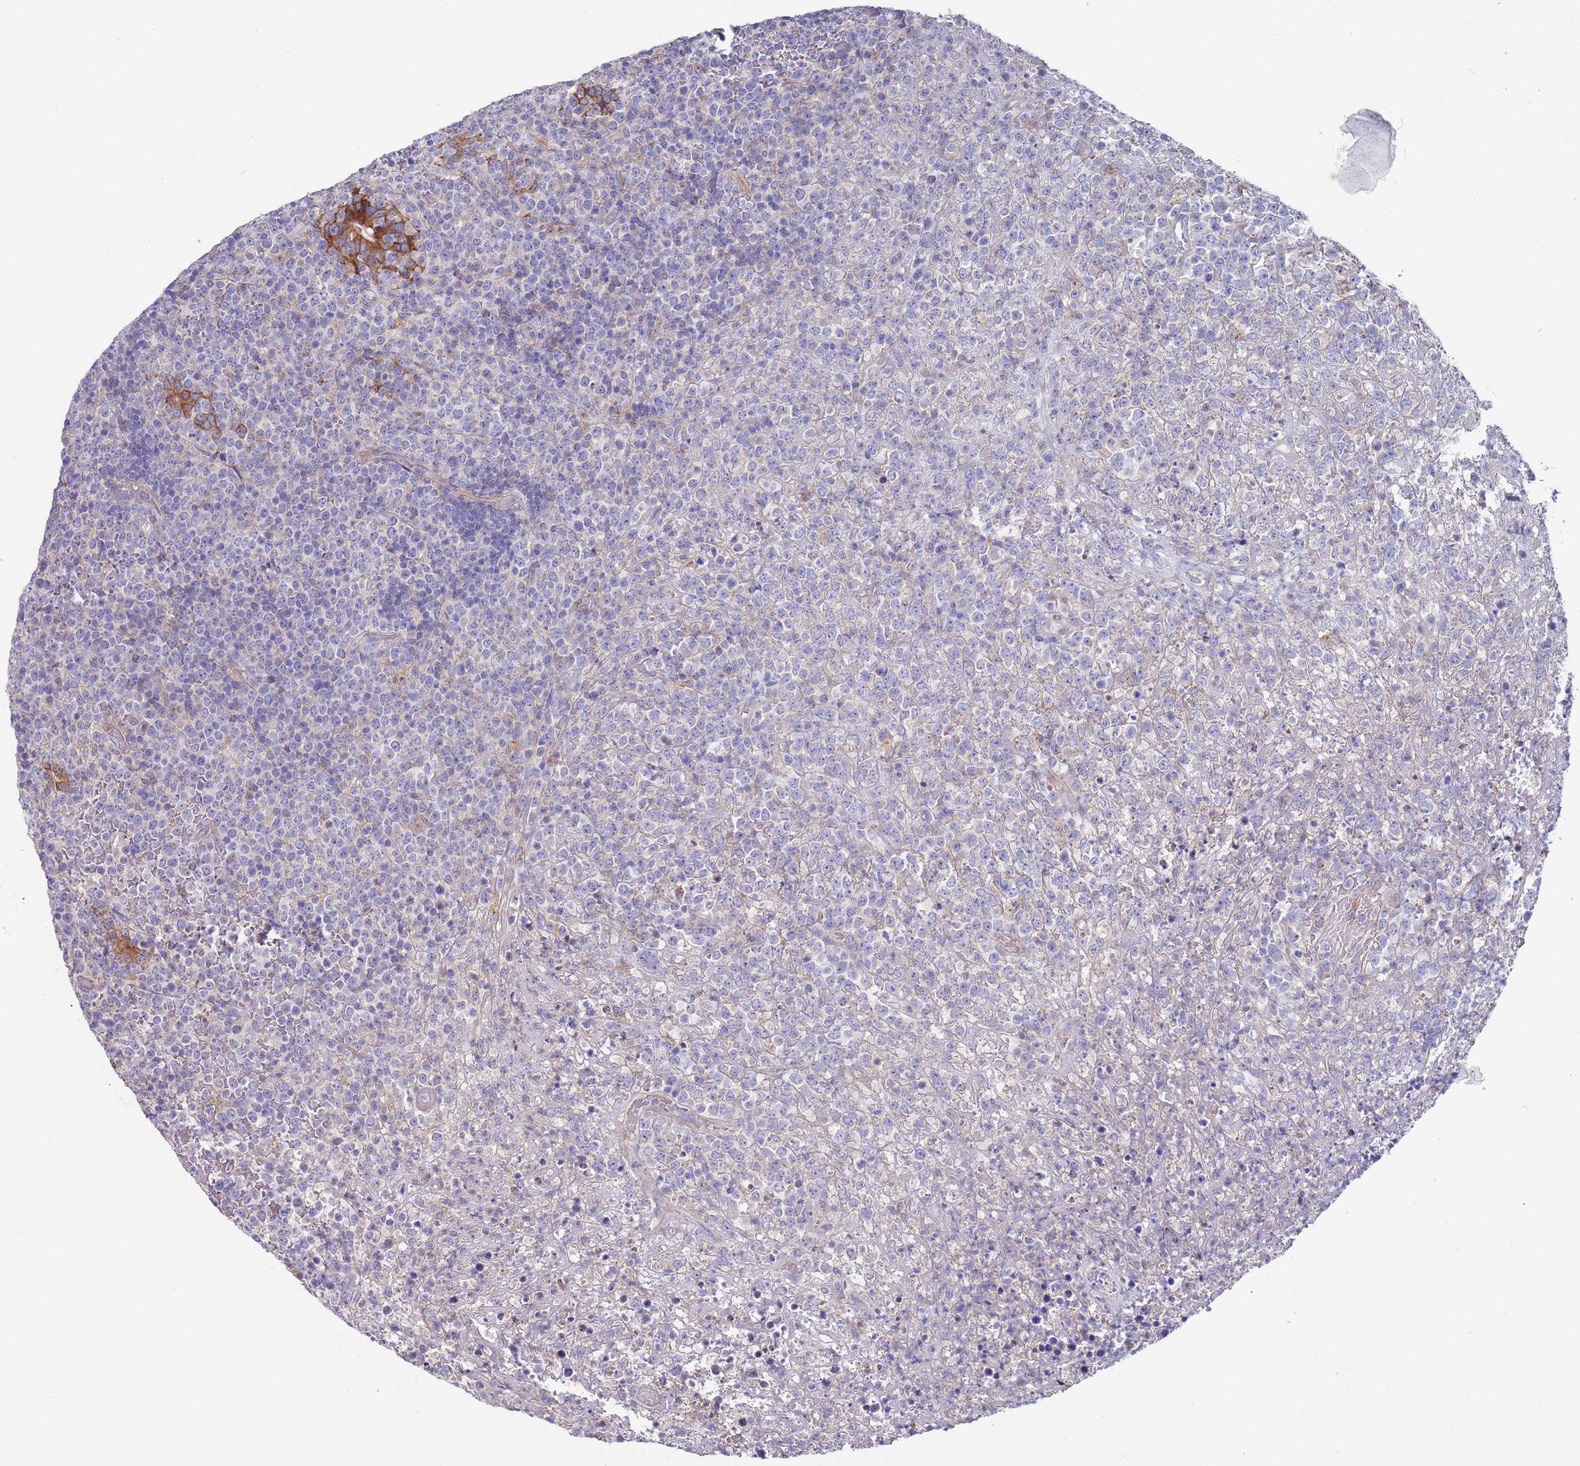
{"staining": {"intensity": "negative", "quantity": "none", "location": "none"}, "tissue": "lymphoma", "cell_type": "Tumor cells", "image_type": "cancer", "snomed": [{"axis": "morphology", "description": "Malignant lymphoma, non-Hodgkin's type, High grade"}, {"axis": "topography", "description": "Colon"}], "caption": "Tumor cells show no significant protein positivity in lymphoma.", "gene": "KRTCAP3", "patient": {"sex": "female", "age": 53}}